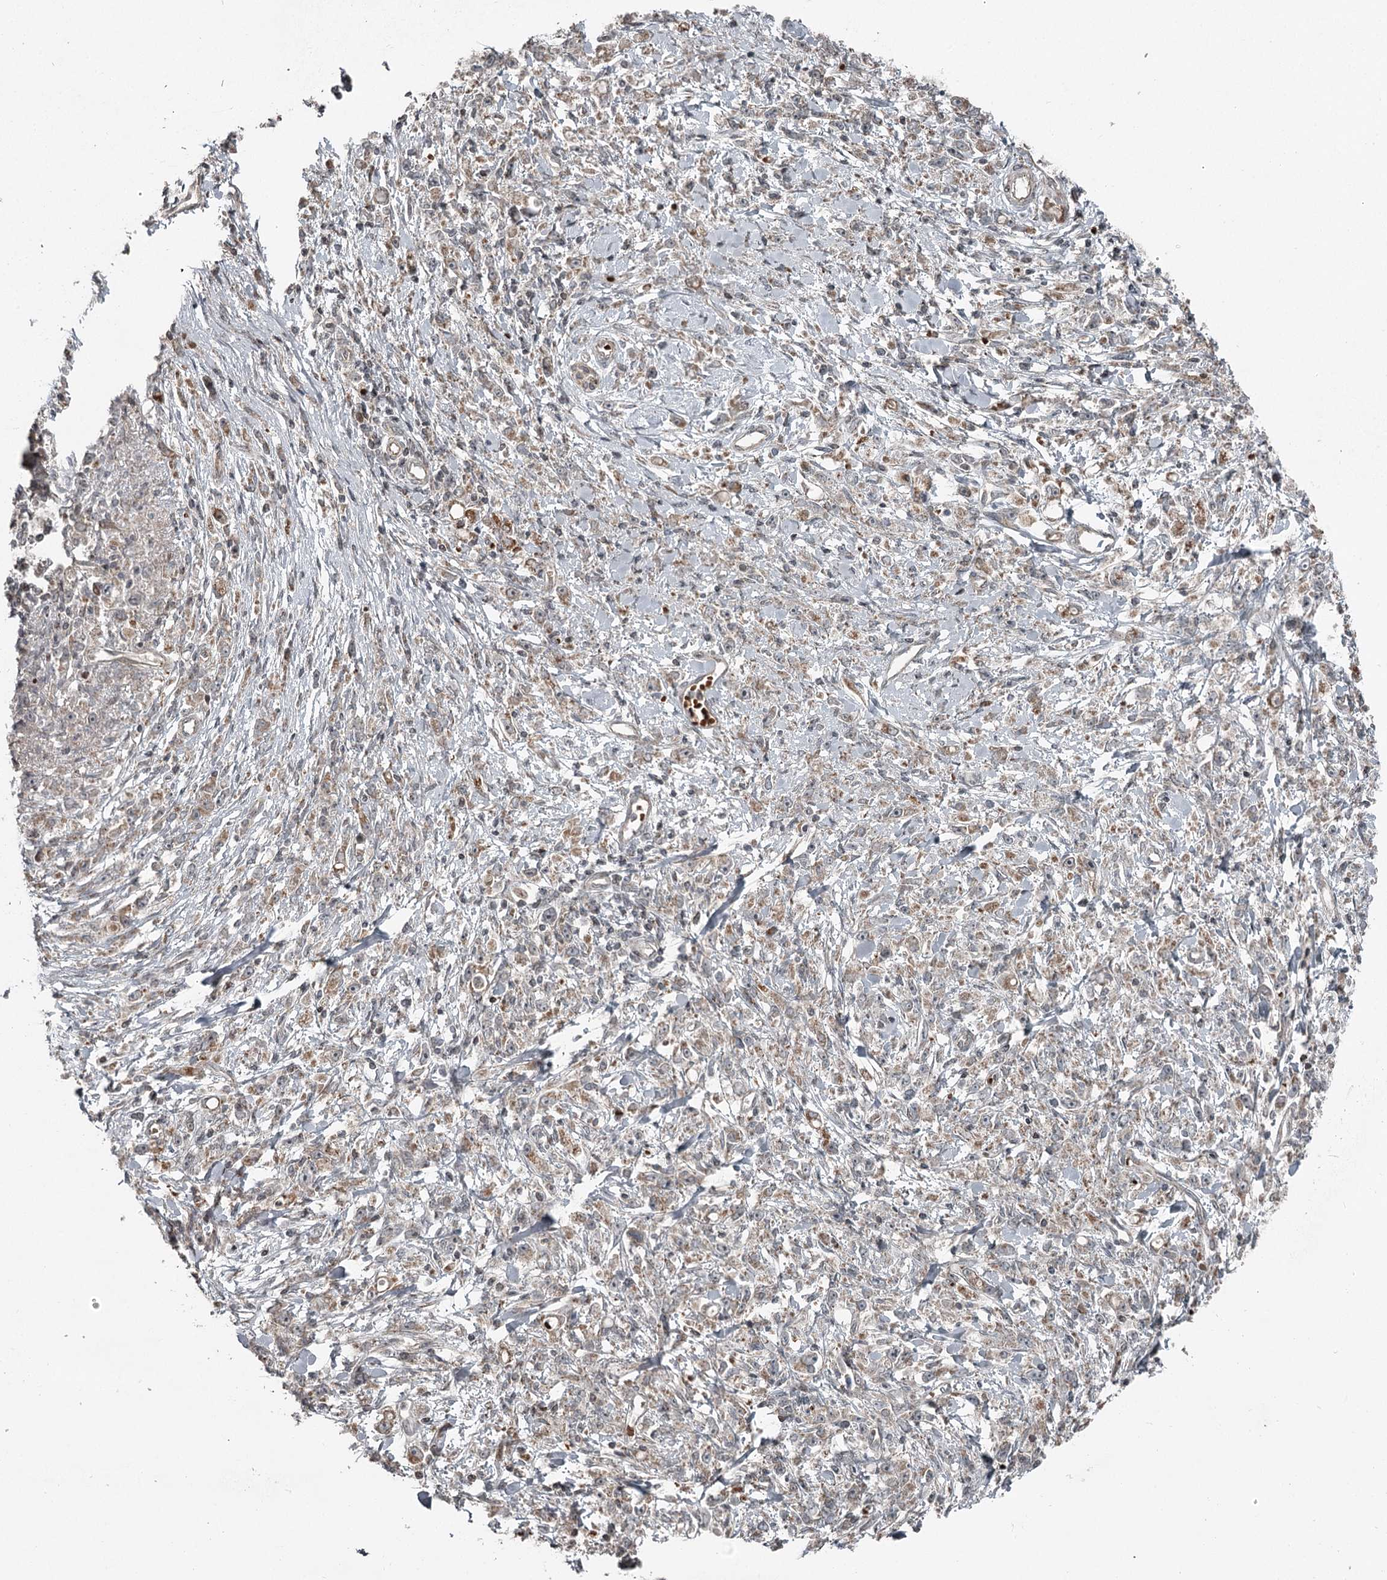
{"staining": {"intensity": "weak", "quantity": "25%-75%", "location": "cytoplasmic/membranous"}, "tissue": "stomach cancer", "cell_type": "Tumor cells", "image_type": "cancer", "snomed": [{"axis": "morphology", "description": "Adenocarcinoma, NOS"}, {"axis": "topography", "description": "Stomach"}], "caption": "IHC of adenocarcinoma (stomach) demonstrates low levels of weak cytoplasmic/membranous staining in approximately 25%-75% of tumor cells. The protein of interest is shown in brown color, while the nuclei are stained blue.", "gene": "RASSF8", "patient": {"sex": "female", "age": 59}}